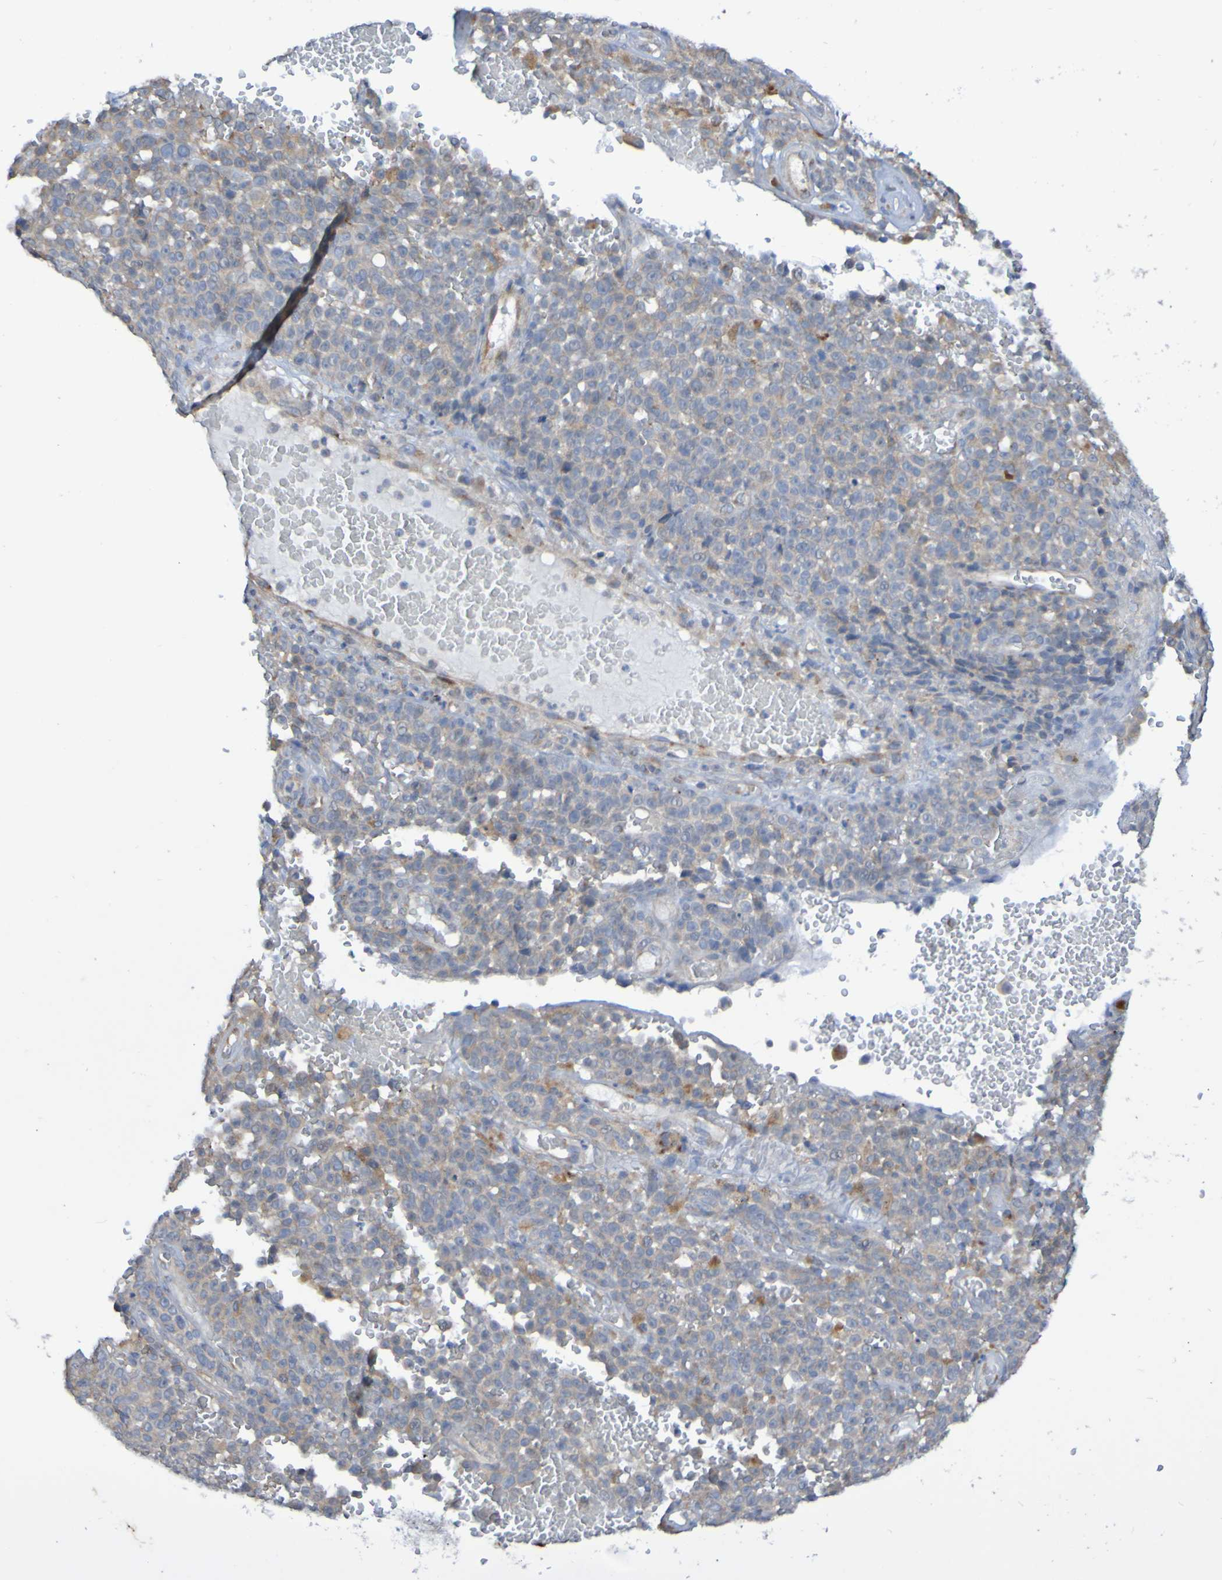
{"staining": {"intensity": "moderate", "quantity": "25%-75%", "location": "cytoplasmic/membranous"}, "tissue": "melanoma", "cell_type": "Tumor cells", "image_type": "cancer", "snomed": [{"axis": "morphology", "description": "Malignant melanoma, NOS"}, {"axis": "topography", "description": "Skin"}], "caption": "Melanoma was stained to show a protein in brown. There is medium levels of moderate cytoplasmic/membranous positivity in approximately 25%-75% of tumor cells.", "gene": "LMBRD2", "patient": {"sex": "female", "age": 82}}